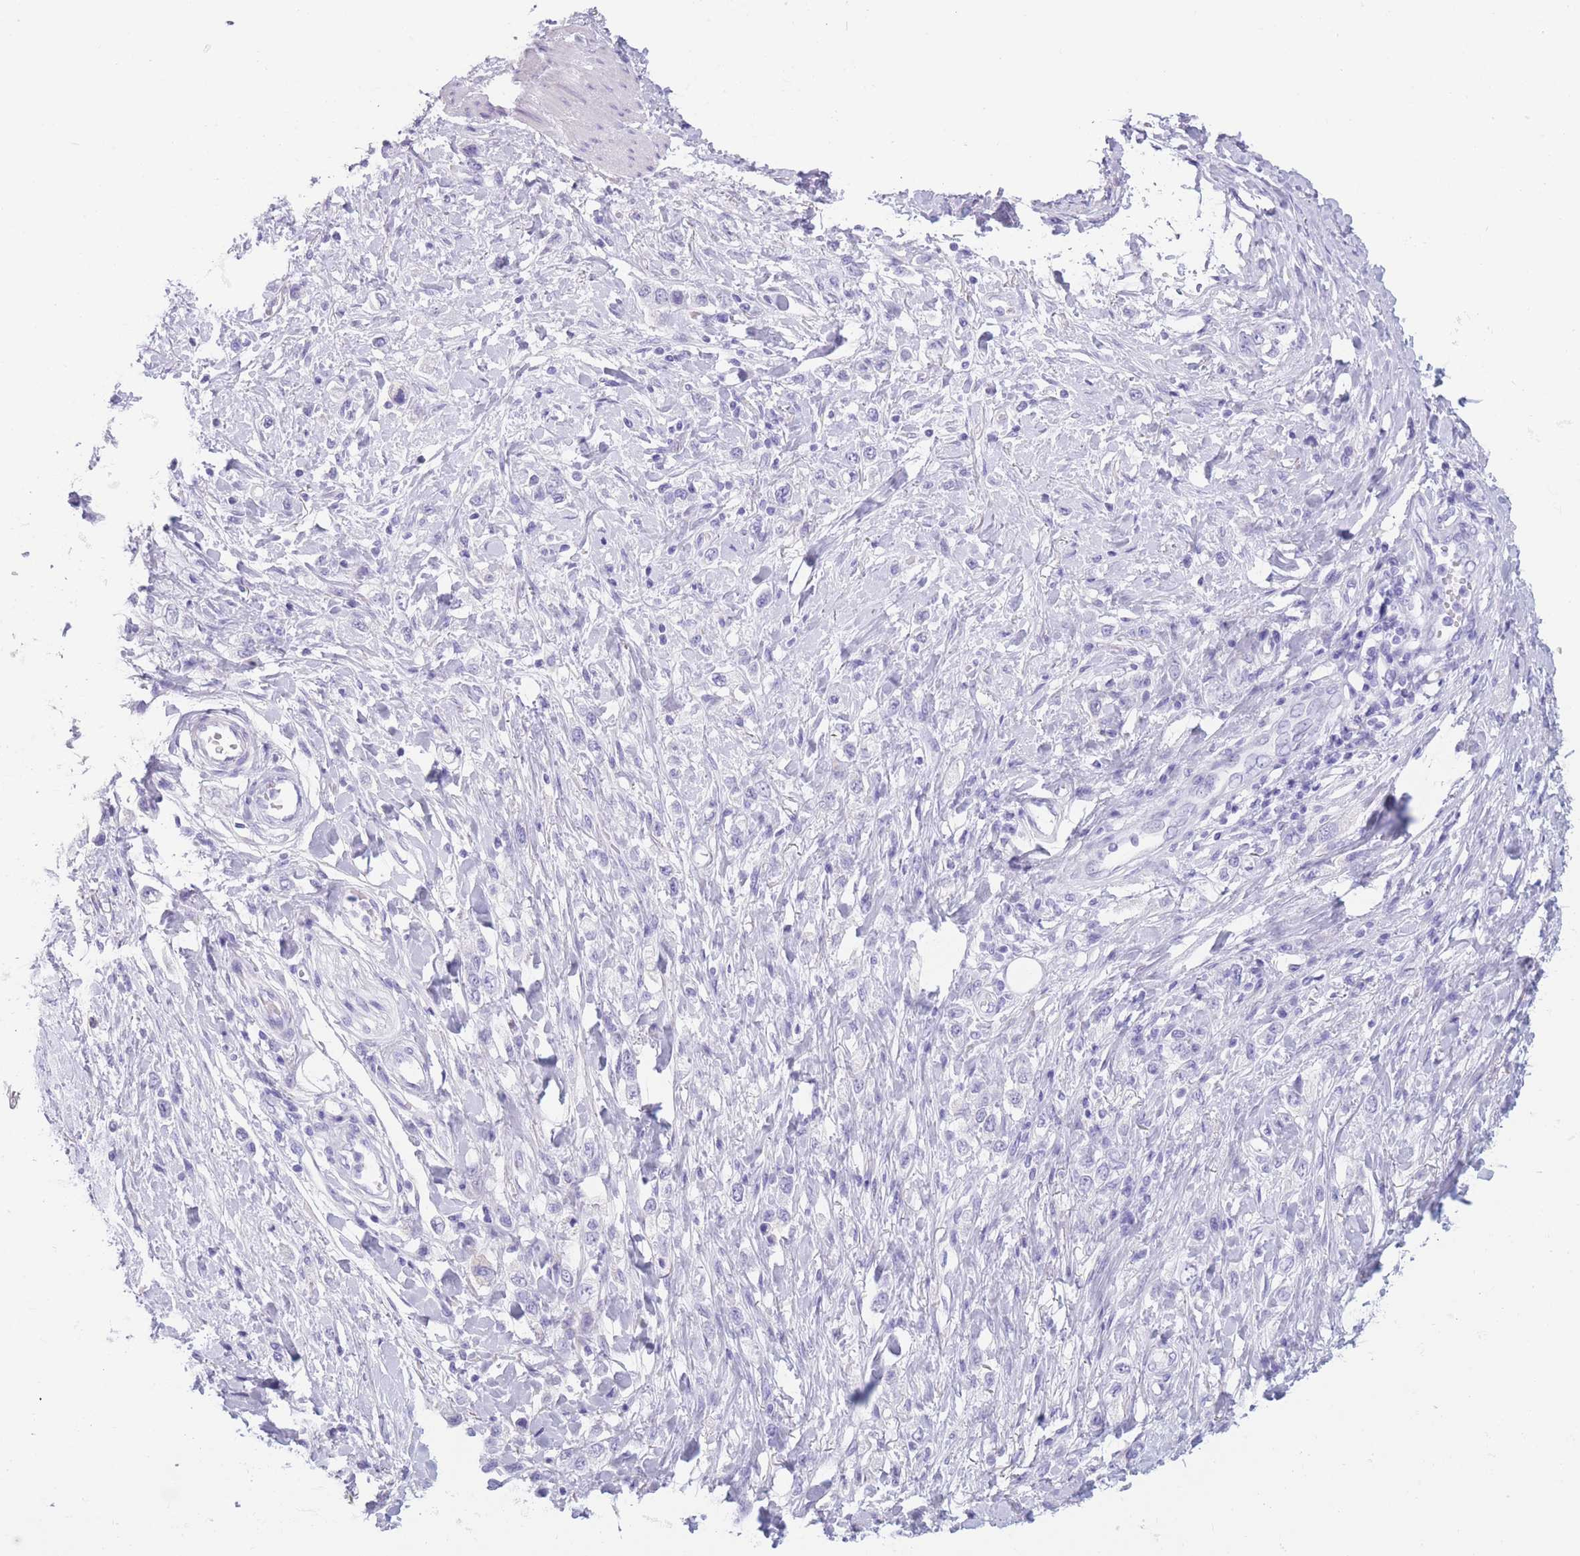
{"staining": {"intensity": "negative", "quantity": "none", "location": "none"}, "tissue": "stomach cancer", "cell_type": "Tumor cells", "image_type": "cancer", "snomed": [{"axis": "morphology", "description": "Adenocarcinoma, NOS"}, {"axis": "topography", "description": "Stomach"}], "caption": "A micrograph of stomach cancer stained for a protein reveals no brown staining in tumor cells.", "gene": "COL27A1", "patient": {"sex": "female", "age": 65}}